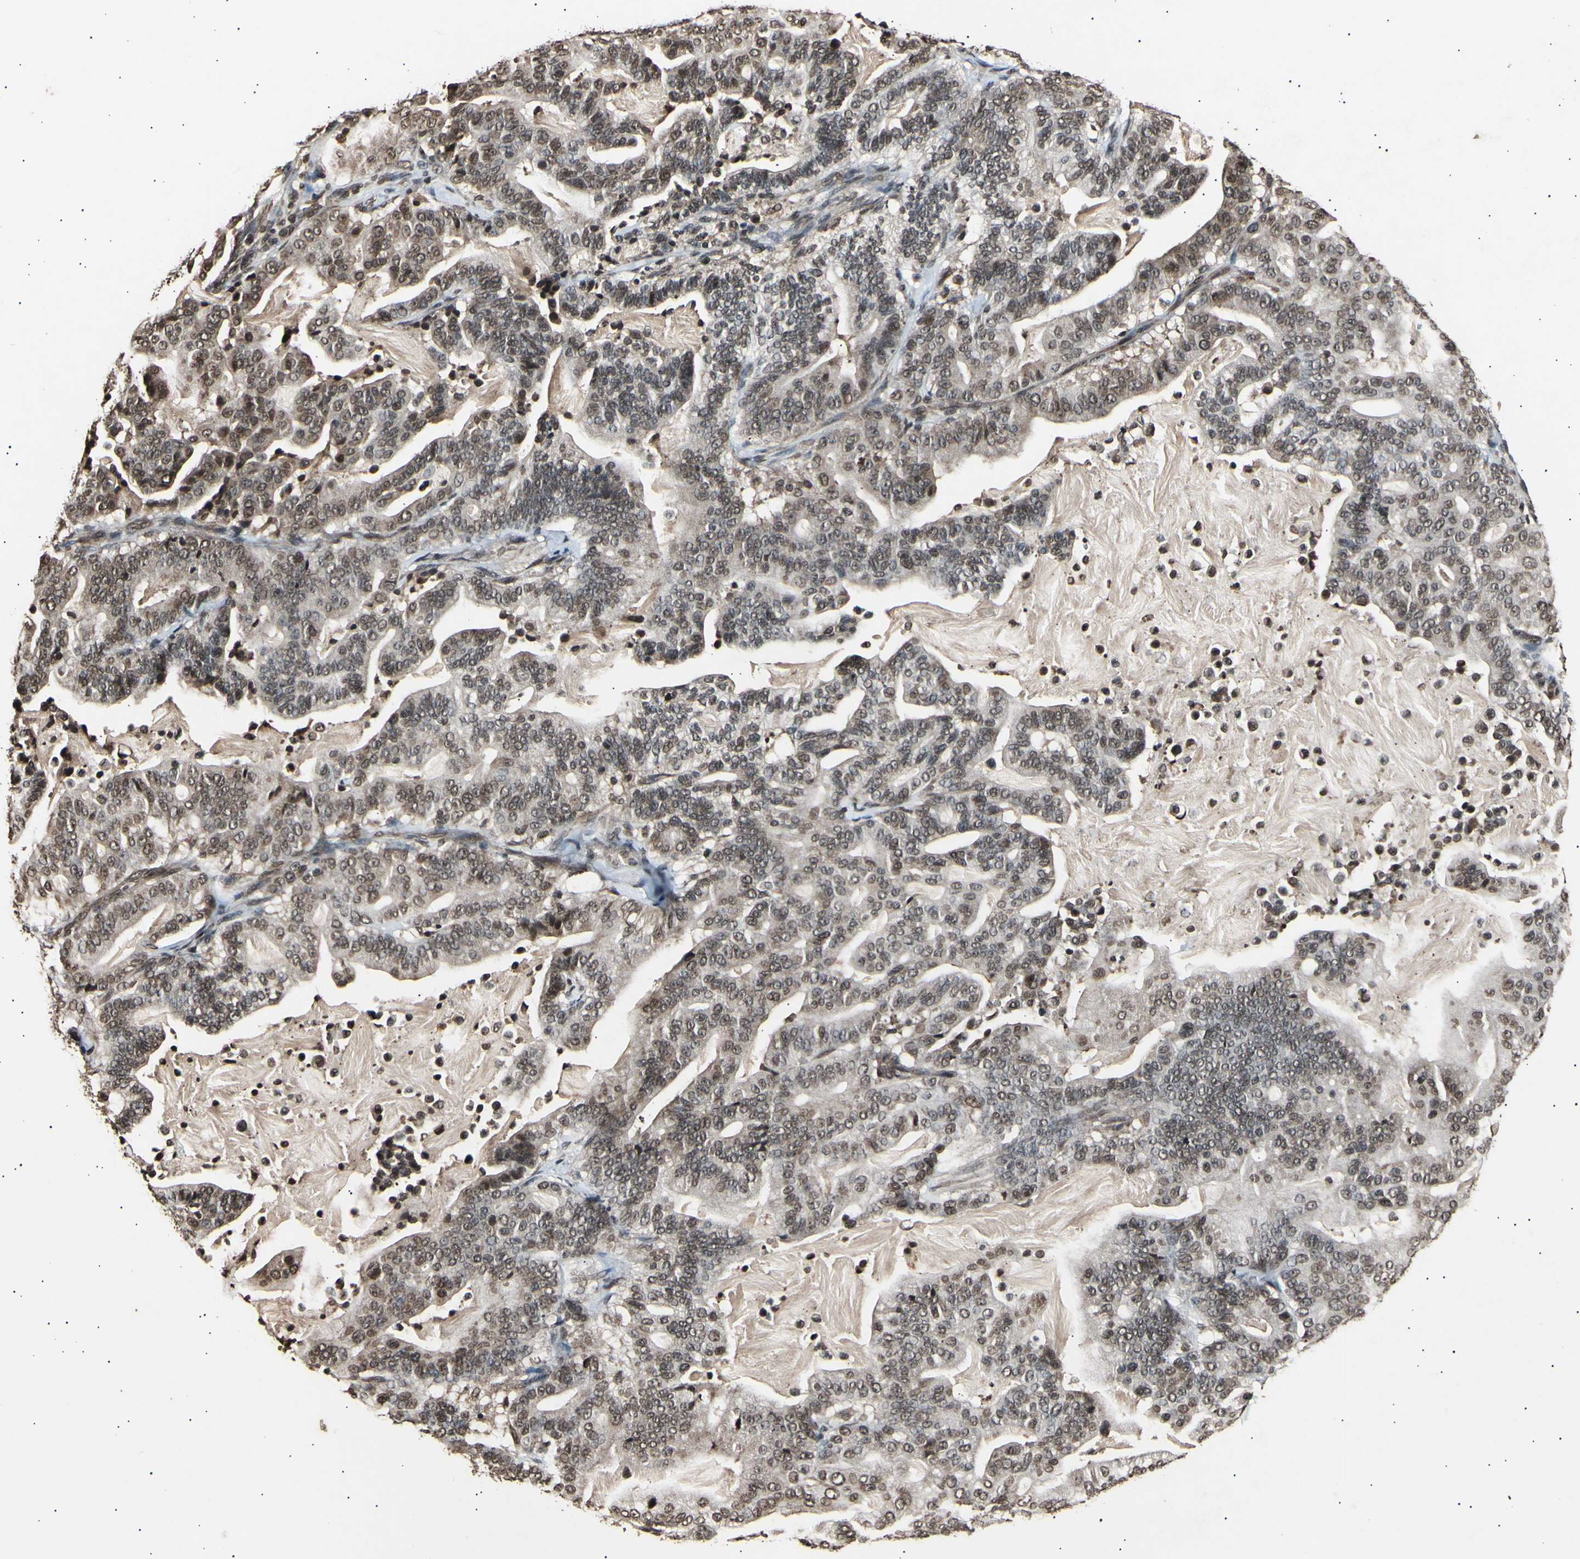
{"staining": {"intensity": "moderate", "quantity": ">75%", "location": "cytoplasmic/membranous,nuclear"}, "tissue": "pancreatic cancer", "cell_type": "Tumor cells", "image_type": "cancer", "snomed": [{"axis": "morphology", "description": "Adenocarcinoma, NOS"}, {"axis": "topography", "description": "Pancreas"}], "caption": "Protein expression analysis of pancreatic adenocarcinoma exhibits moderate cytoplasmic/membranous and nuclear staining in about >75% of tumor cells. (Stains: DAB (3,3'-diaminobenzidine) in brown, nuclei in blue, Microscopy: brightfield microscopy at high magnification).", "gene": "ANAPC7", "patient": {"sex": "male", "age": 63}}